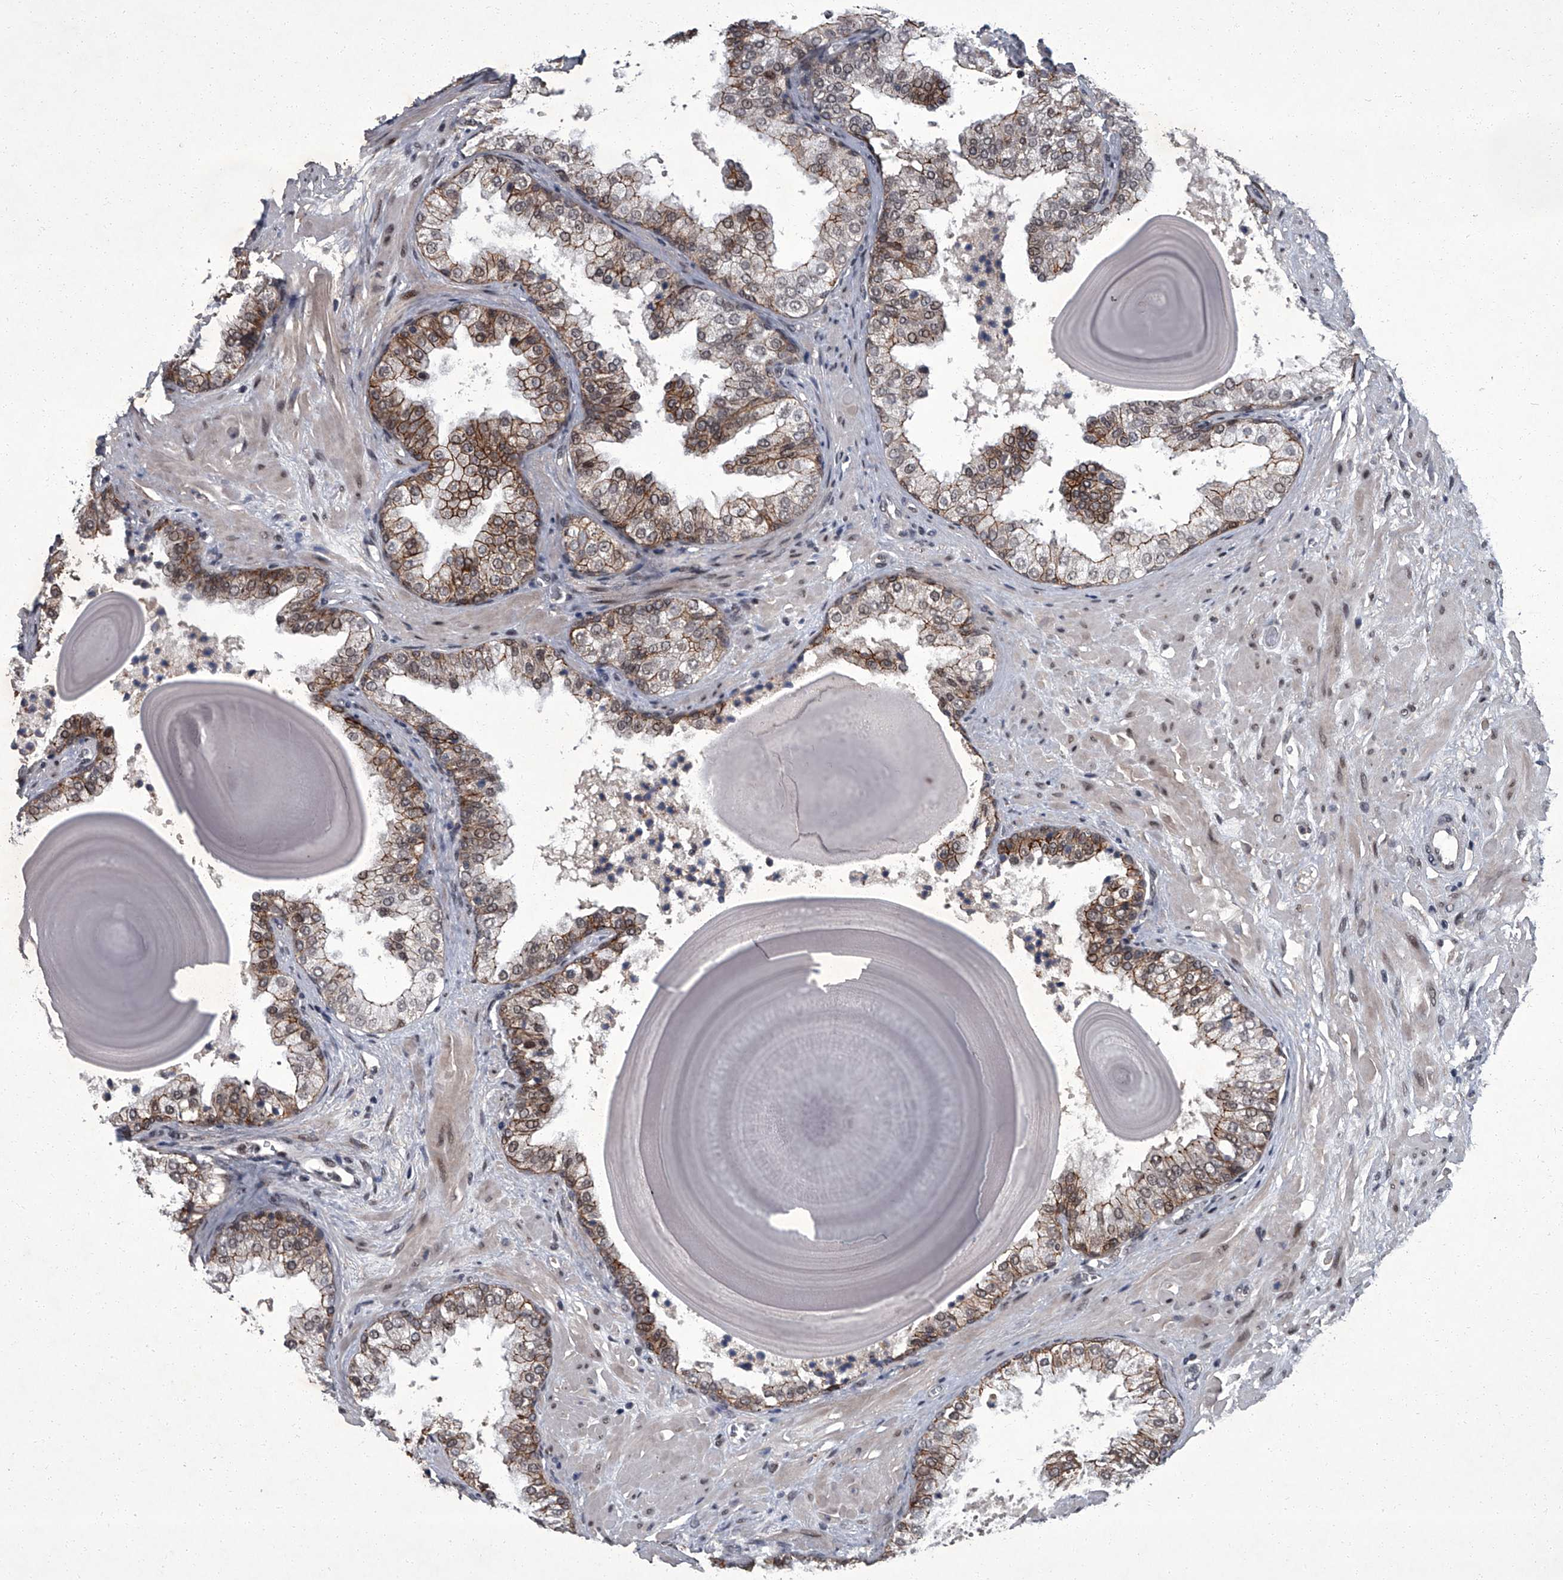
{"staining": {"intensity": "moderate", "quantity": ">75%", "location": "cytoplasmic/membranous,nuclear"}, "tissue": "prostate", "cell_type": "Glandular cells", "image_type": "normal", "snomed": [{"axis": "morphology", "description": "Normal tissue, NOS"}, {"axis": "topography", "description": "Prostate"}], "caption": "IHC image of normal prostate: prostate stained using immunohistochemistry demonstrates medium levels of moderate protein expression localized specifically in the cytoplasmic/membranous,nuclear of glandular cells, appearing as a cytoplasmic/membranous,nuclear brown color.", "gene": "ZNF518B", "patient": {"sex": "male", "age": 48}}